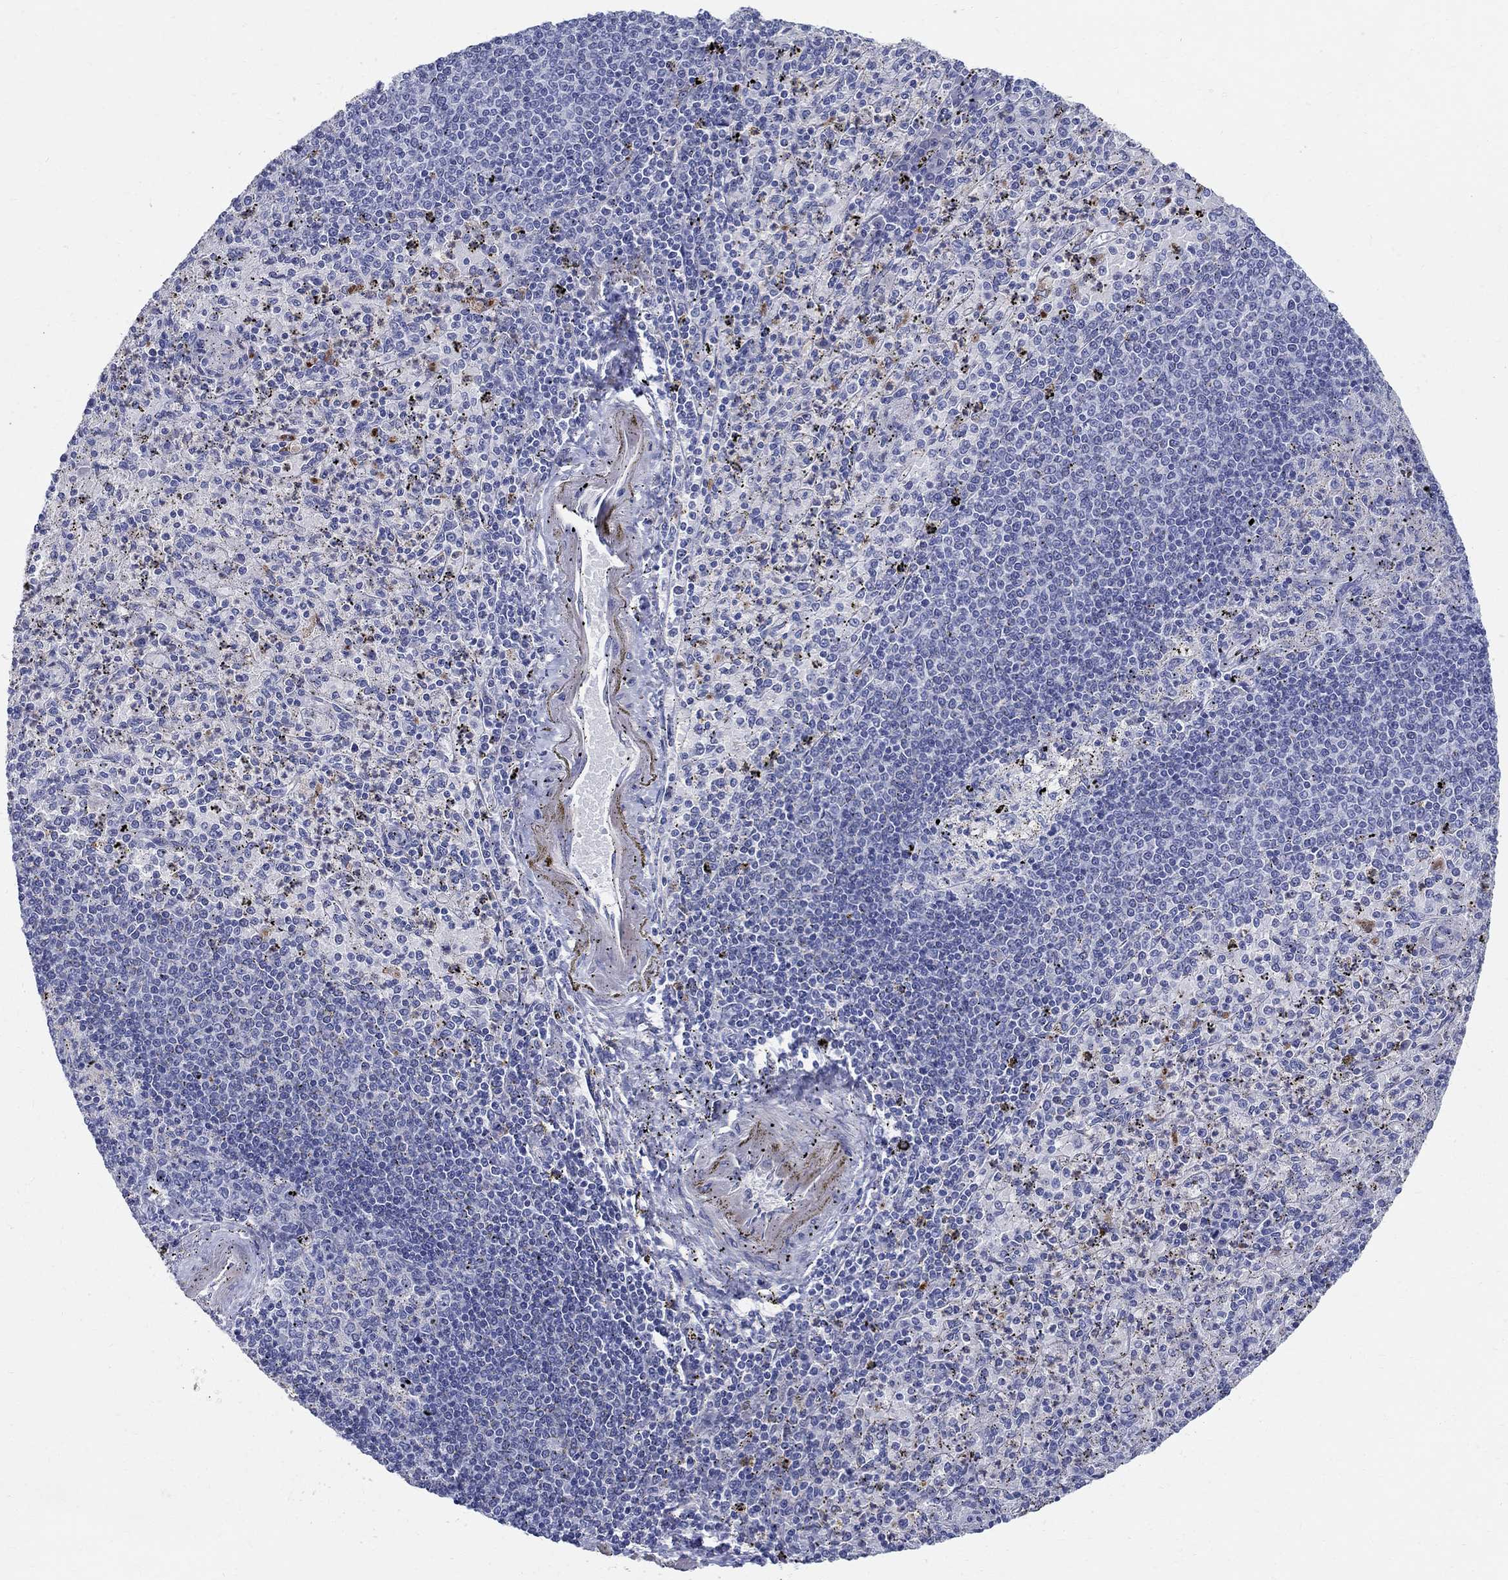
{"staining": {"intensity": "negative", "quantity": "none", "location": "none"}, "tissue": "spleen", "cell_type": "Cells in red pulp", "image_type": "normal", "snomed": [{"axis": "morphology", "description": "Normal tissue, NOS"}, {"axis": "topography", "description": "Spleen"}], "caption": "An immunohistochemistry histopathology image of benign spleen is shown. There is no staining in cells in red pulp of spleen. (IHC, brightfield microscopy, high magnification).", "gene": "SOX2", "patient": {"sex": "male", "age": 60}}